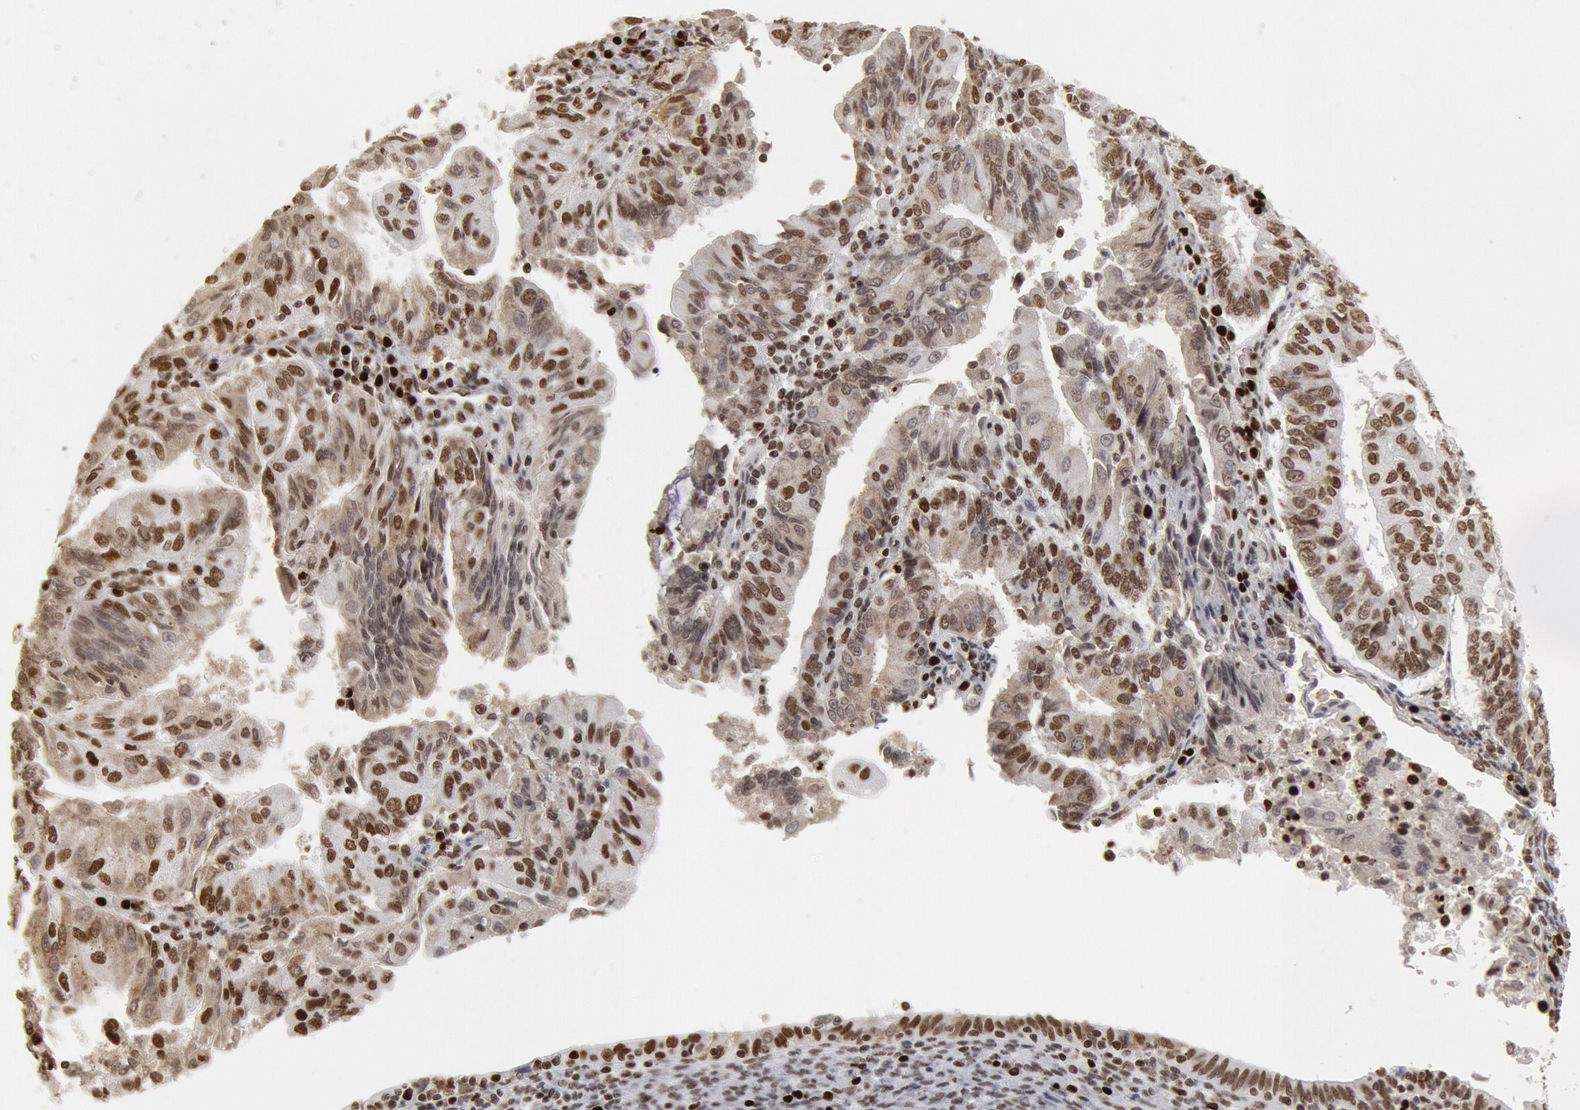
{"staining": {"intensity": "strong", "quantity": ">75%", "location": "nuclear"}, "tissue": "endometrial cancer", "cell_type": "Tumor cells", "image_type": "cancer", "snomed": [{"axis": "morphology", "description": "Adenocarcinoma, NOS"}, {"axis": "topography", "description": "Endometrium"}], "caption": "Immunohistochemistry (IHC) staining of endometrial adenocarcinoma, which reveals high levels of strong nuclear expression in about >75% of tumor cells indicating strong nuclear protein staining. The staining was performed using DAB (brown) for protein detection and nuclei were counterstained in hematoxylin (blue).", "gene": "SUB1", "patient": {"sex": "female", "age": 75}}